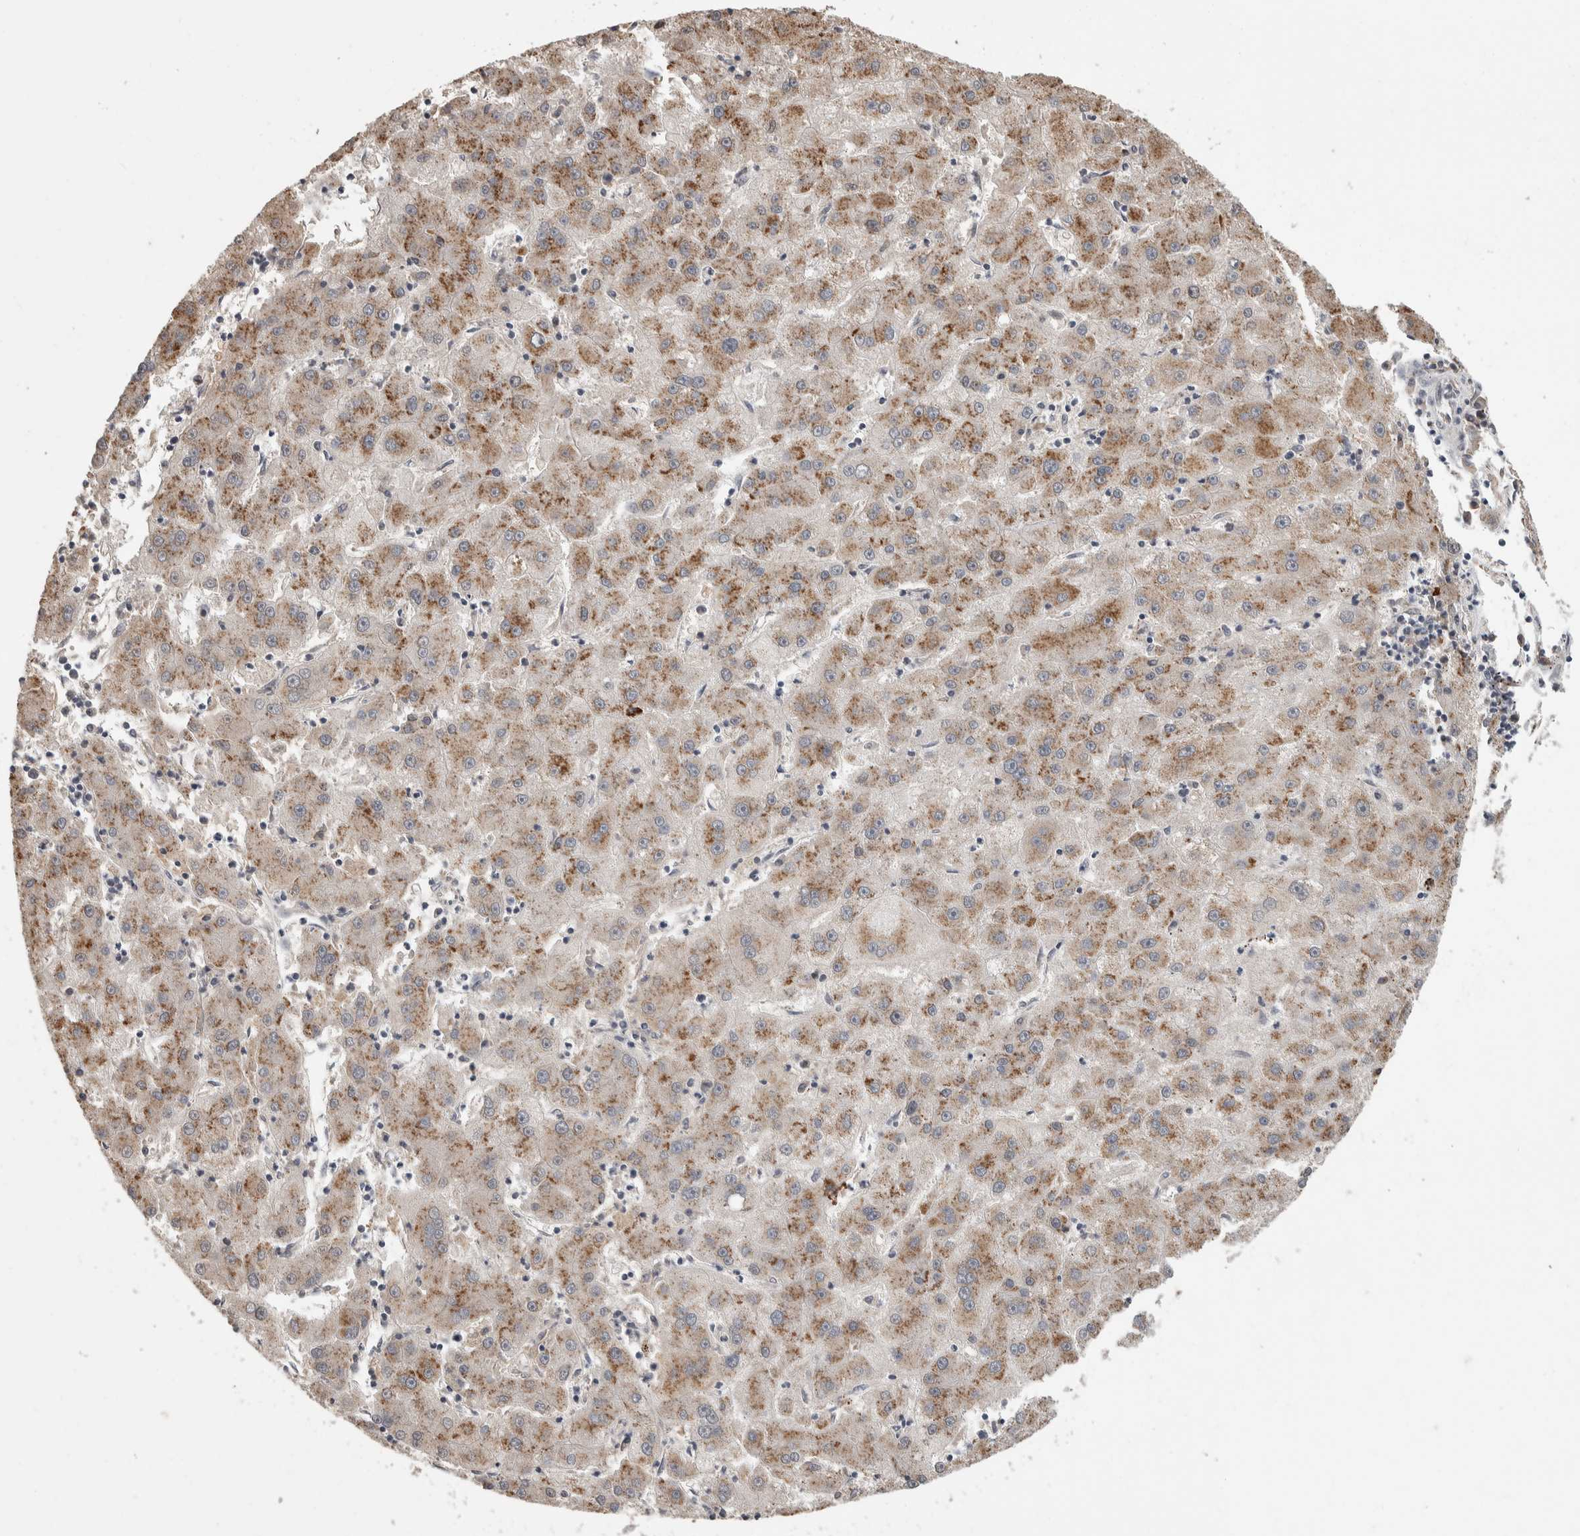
{"staining": {"intensity": "moderate", "quantity": ">75%", "location": "cytoplasmic/membranous"}, "tissue": "liver cancer", "cell_type": "Tumor cells", "image_type": "cancer", "snomed": [{"axis": "morphology", "description": "Carcinoma, Hepatocellular, NOS"}, {"axis": "topography", "description": "Liver"}], "caption": "Liver cancer stained for a protein exhibits moderate cytoplasmic/membranous positivity in tumor cells.", "gene": "ZNF592", "patient": {"sex": "male", "age": 72}}